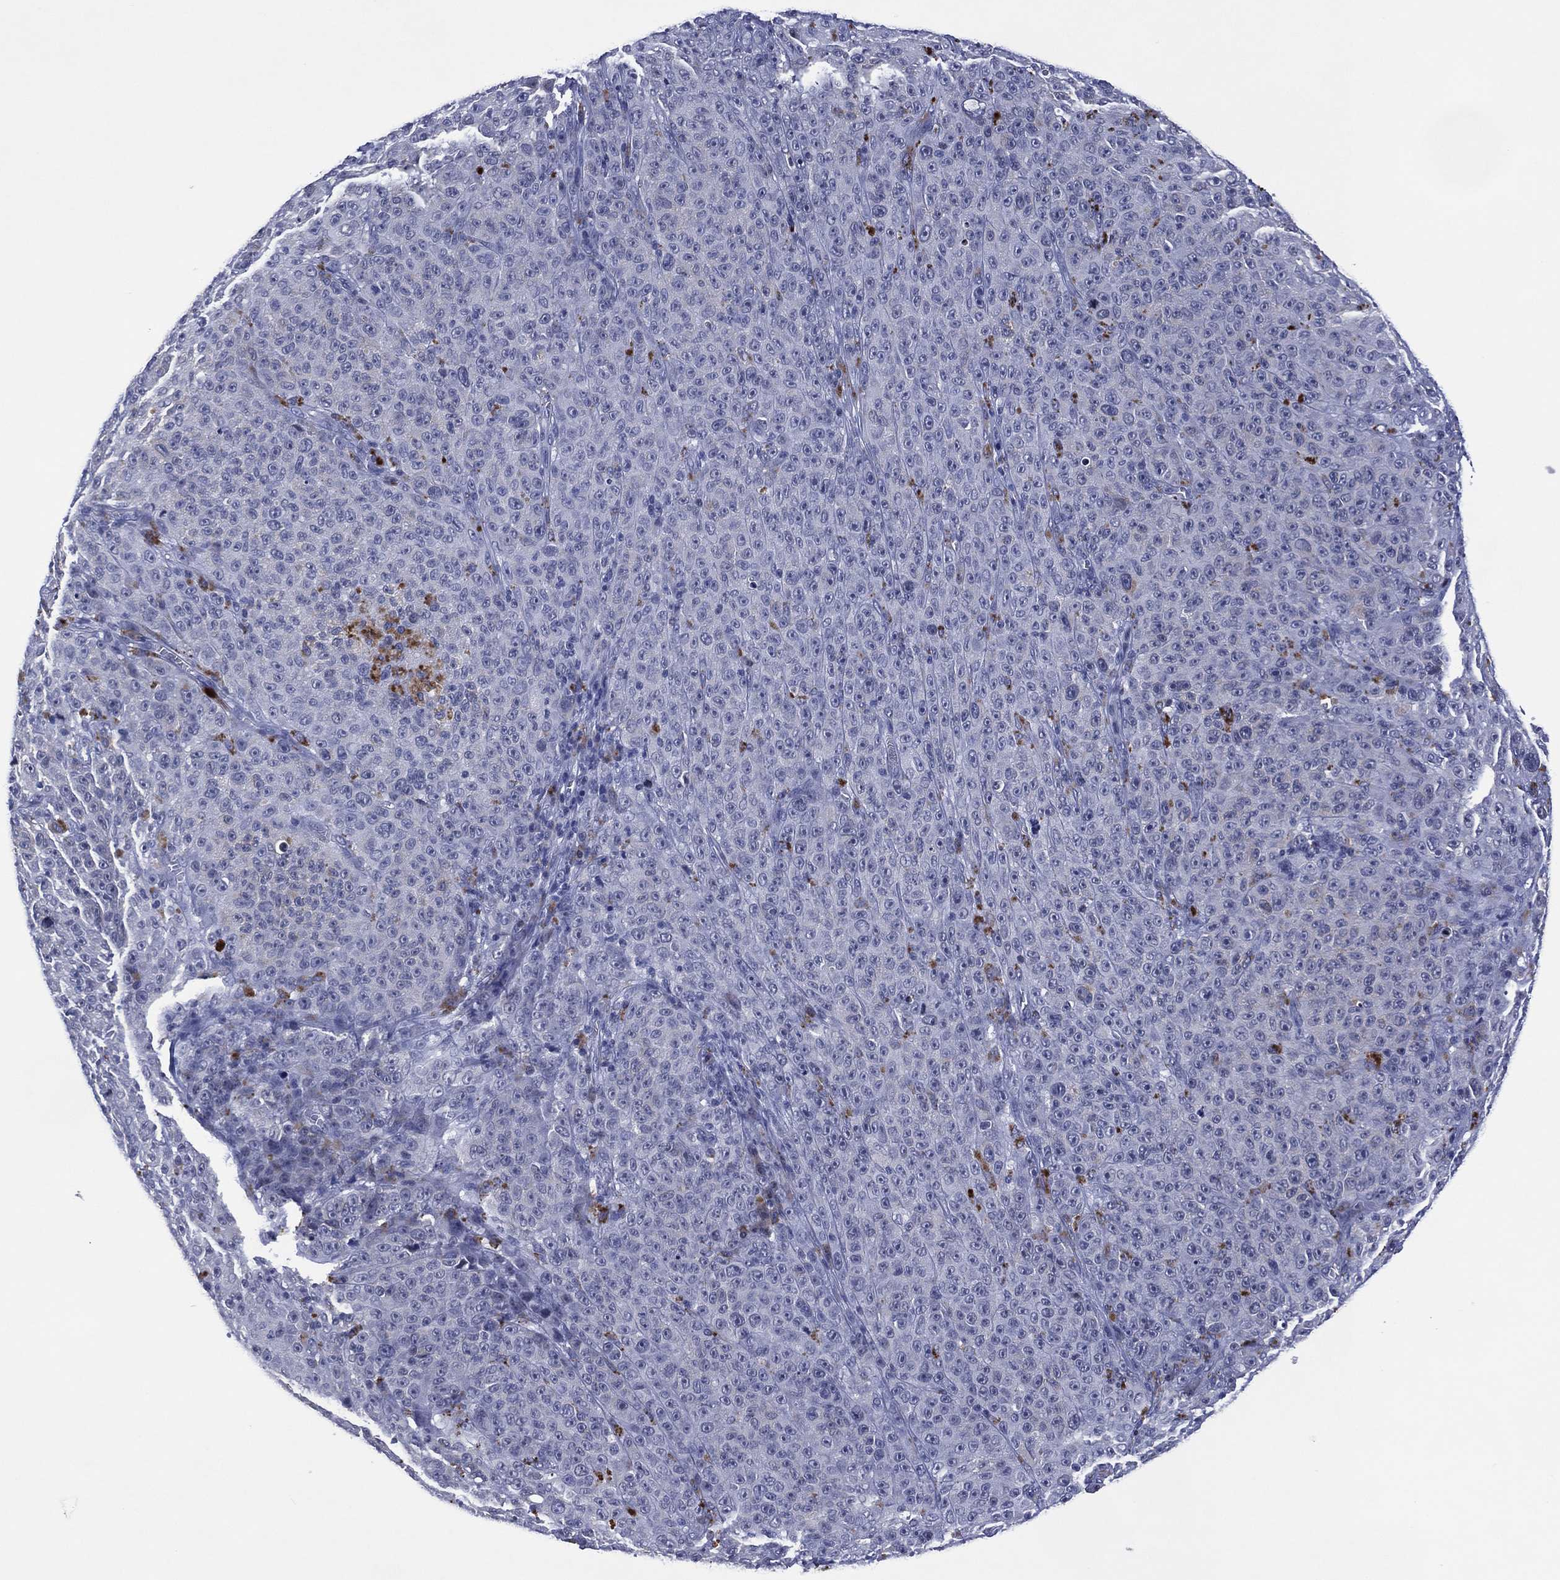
{"staining": {"intensity": "negative", "quantity": "none", "location": "none"}, "tissue": "melanoma", "cell_type": "Tumor cells", "image_type": "cancer", "snomed": [{"axis": "morphology", "description": "Malignant melanoma, NOS"}, {"axis": "topography", "description": "Skin"}], "caption": "An immunohistochemistry (IHC) image of melanoma is shown. There is no staining in tumor cells of melanoma.", "gene": "USP26", "patient": {"sex": "female", "age": 82}}